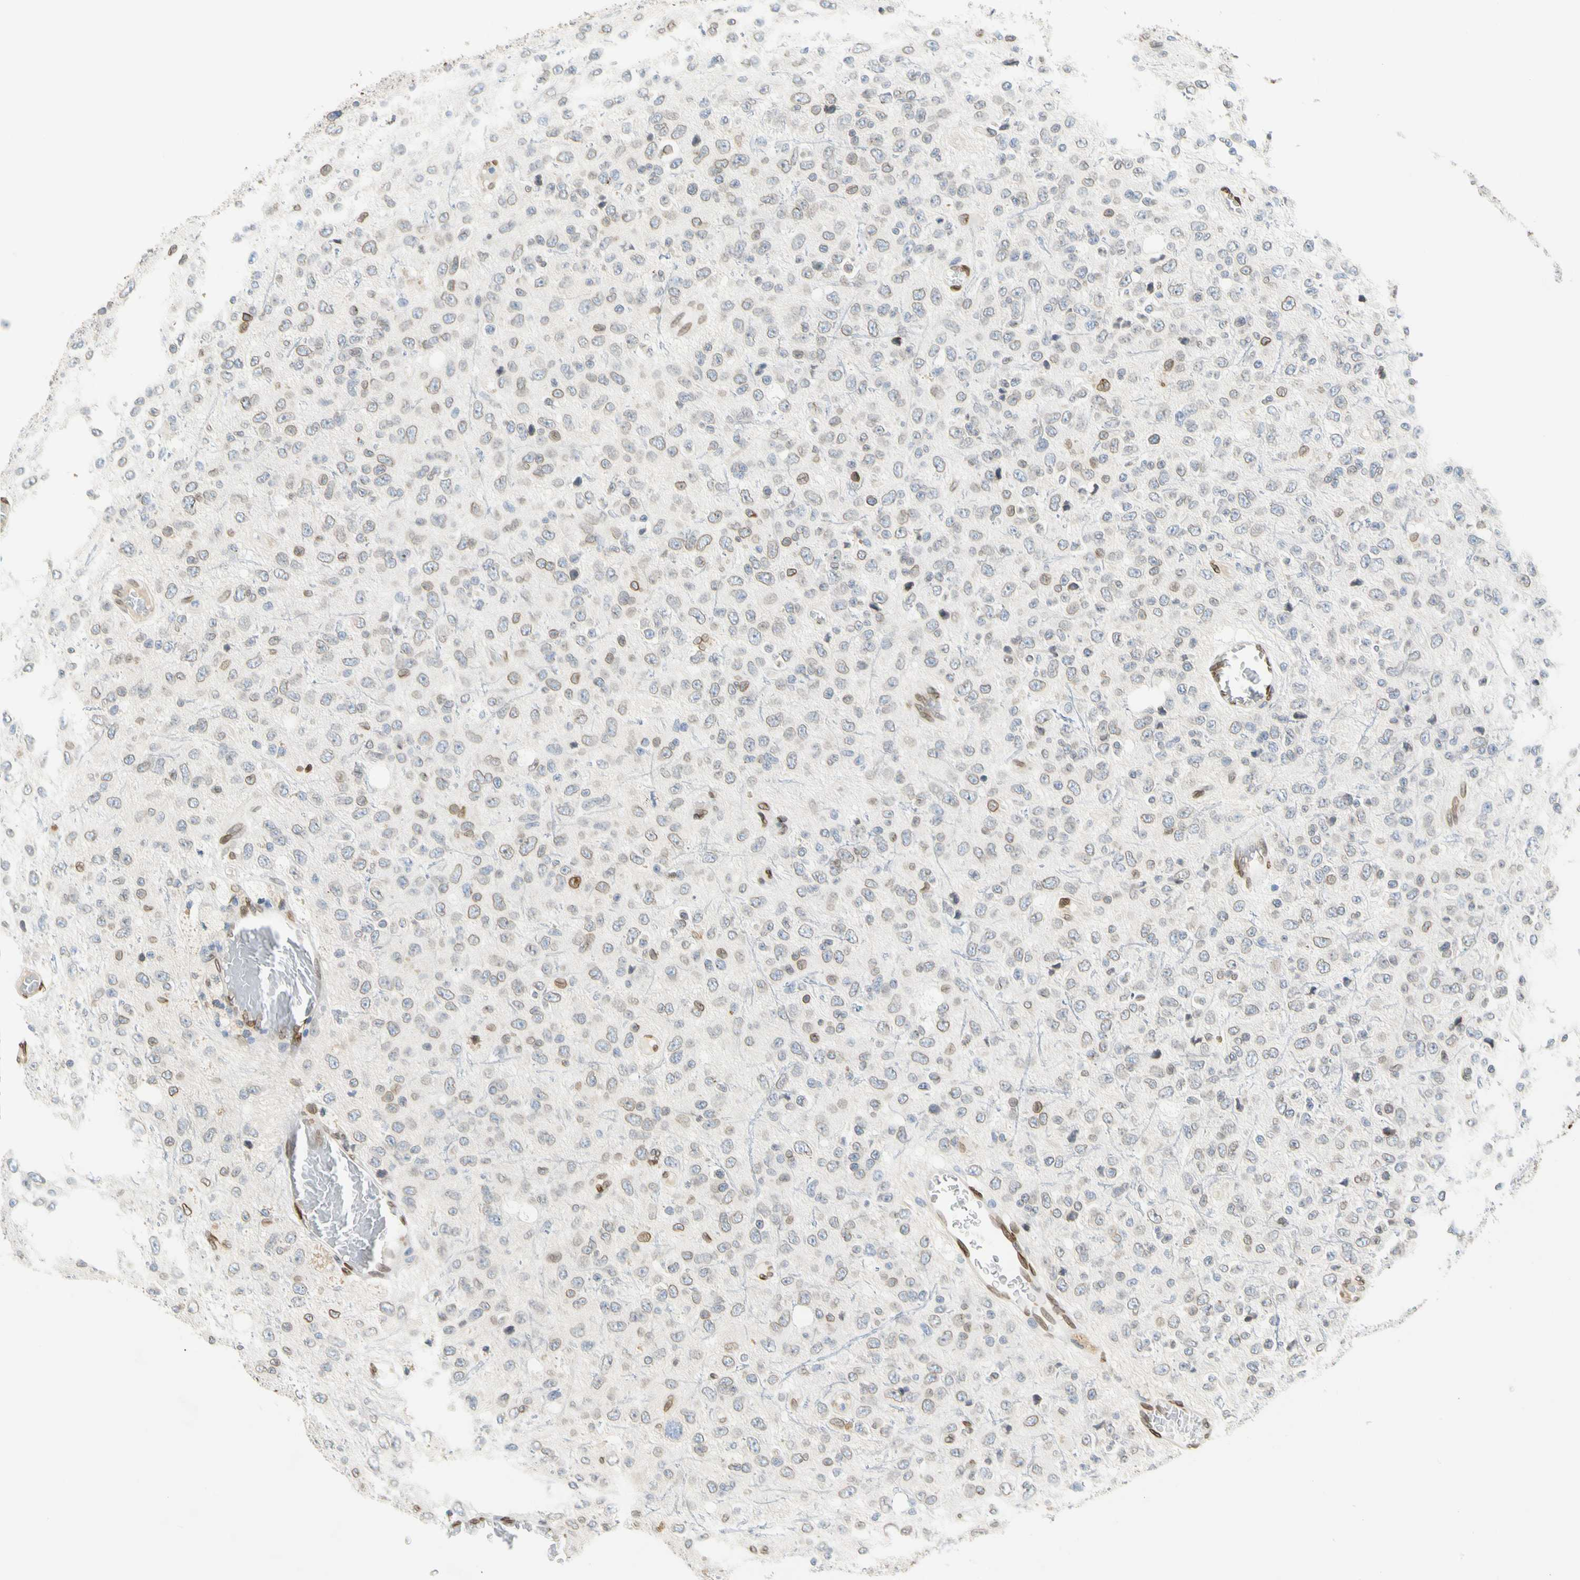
{"staining": {"intensity": "moderate", "quantity": "25%-75%", "location": "cytoplasmic/membranous,nuclear"}, "tissue": "glioma", "cell_type": "Tumor cells", "image_type": "cancer", "snomed": [{"axis": "morphology", "description": "Glioma, malignant, High grade"}, {"axis": "topography", "description": "pancreas cauda"}], "caption": "A histopathology image of malignant high-grade glioma stained for a protein shows moderate cytoplasmic/membranous and nuclear brown staining in tumor cells.", "gene": "SUN1", "patient": {"sex": "male", "age": 60}}